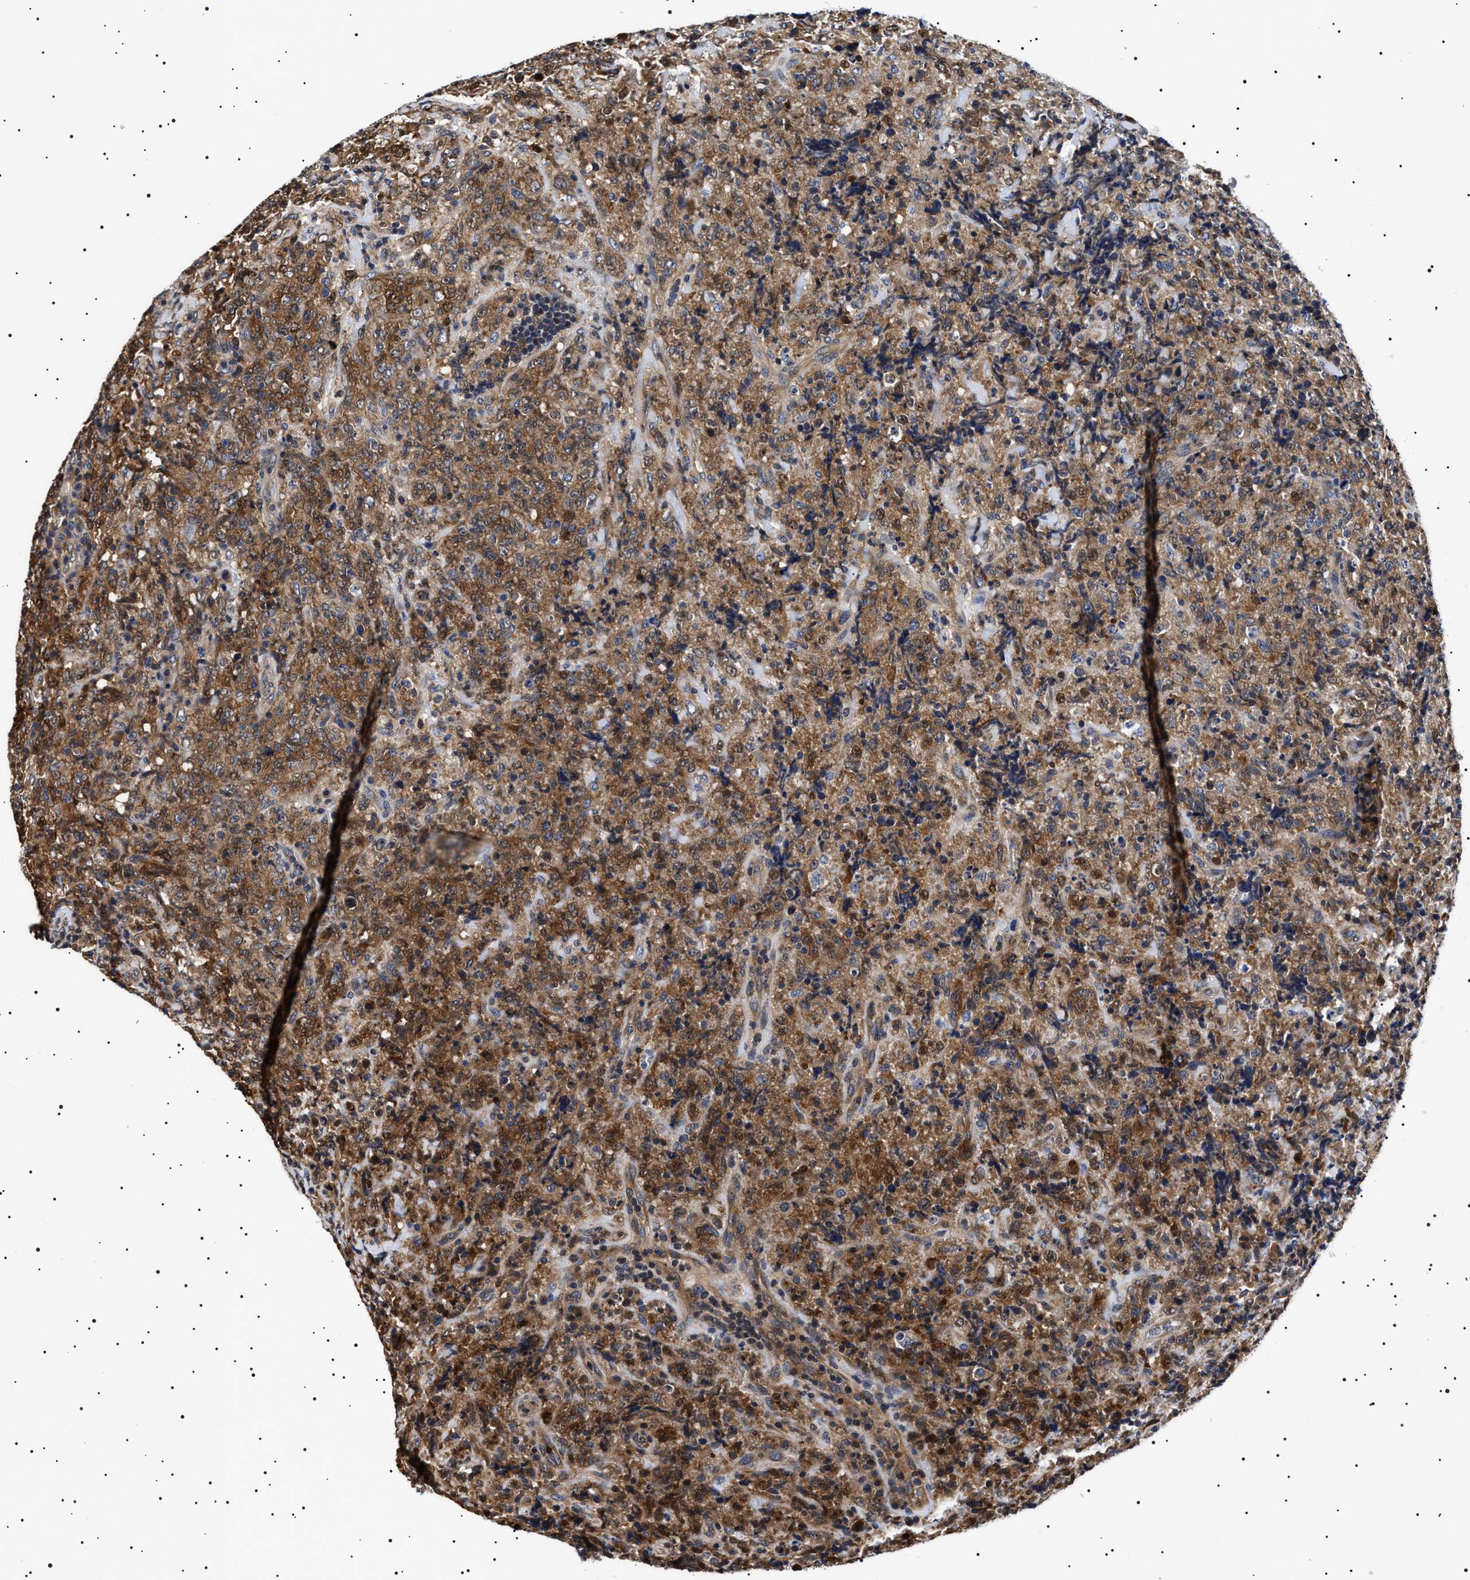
{"staining": {"intensity": "moderate", "quantity": ">75%", "location": "cytoplasmic/membranous,nuclear"}, "tissue": "lymphoma", "cell_type": "Tumor cells", "image_type": "cancer", "snomed": [{"axis": "morphology", "description": "Malignant lymphoma, non-Hodgkin's type, High grade"}, {"axis": "topography", "description": "Tonsil"}], "caption": "Protein expression analysis of lymphoma exhibits moderate cytoplasmic/membranous and nuclear staining in about >75% of tumor cells.", "gene": "SLC4A7", "patient": {"sex": "female", "age": 36}}